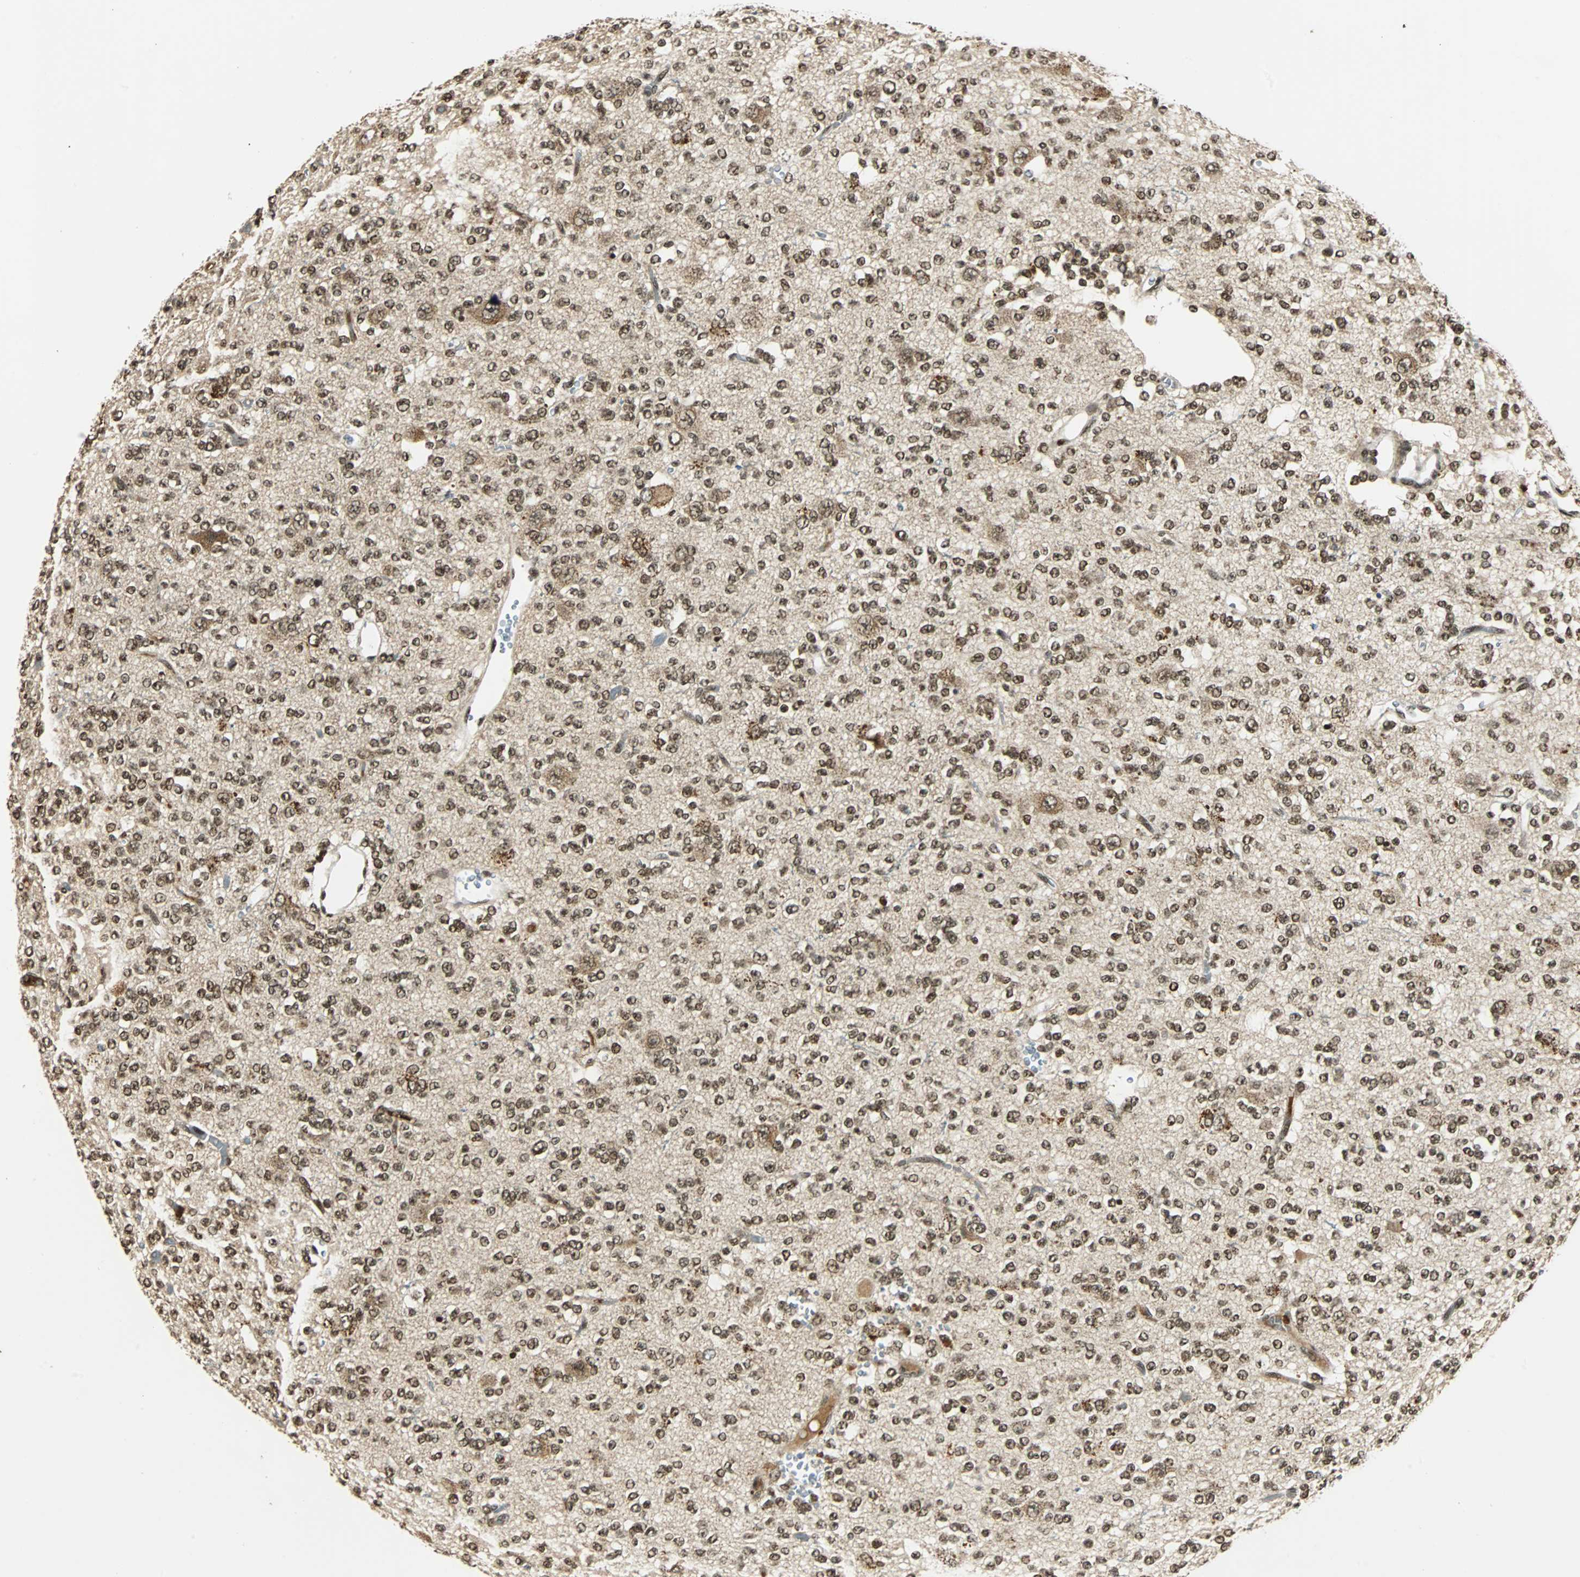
{"staining": {"intensity": "strong", "quantity": ">75%", "location": "nuclear"}, "tissue": "glioma", "cell_type": "Tumor cells", "image_type": "cancer", "snomed": [{"axis": "morphology", "description": "Glioma, malignant, Low grade"}, {"axis": "topography", "description": "Brain"}], "caption": "Low-grade glioma (malignant) tissue demonstrates strong nuclear expression in approximately >75% of tumor cells, visualized by immunohistochemistry.", "gene": "TAF5", "patient": {"sex": "male", "age": 38}}